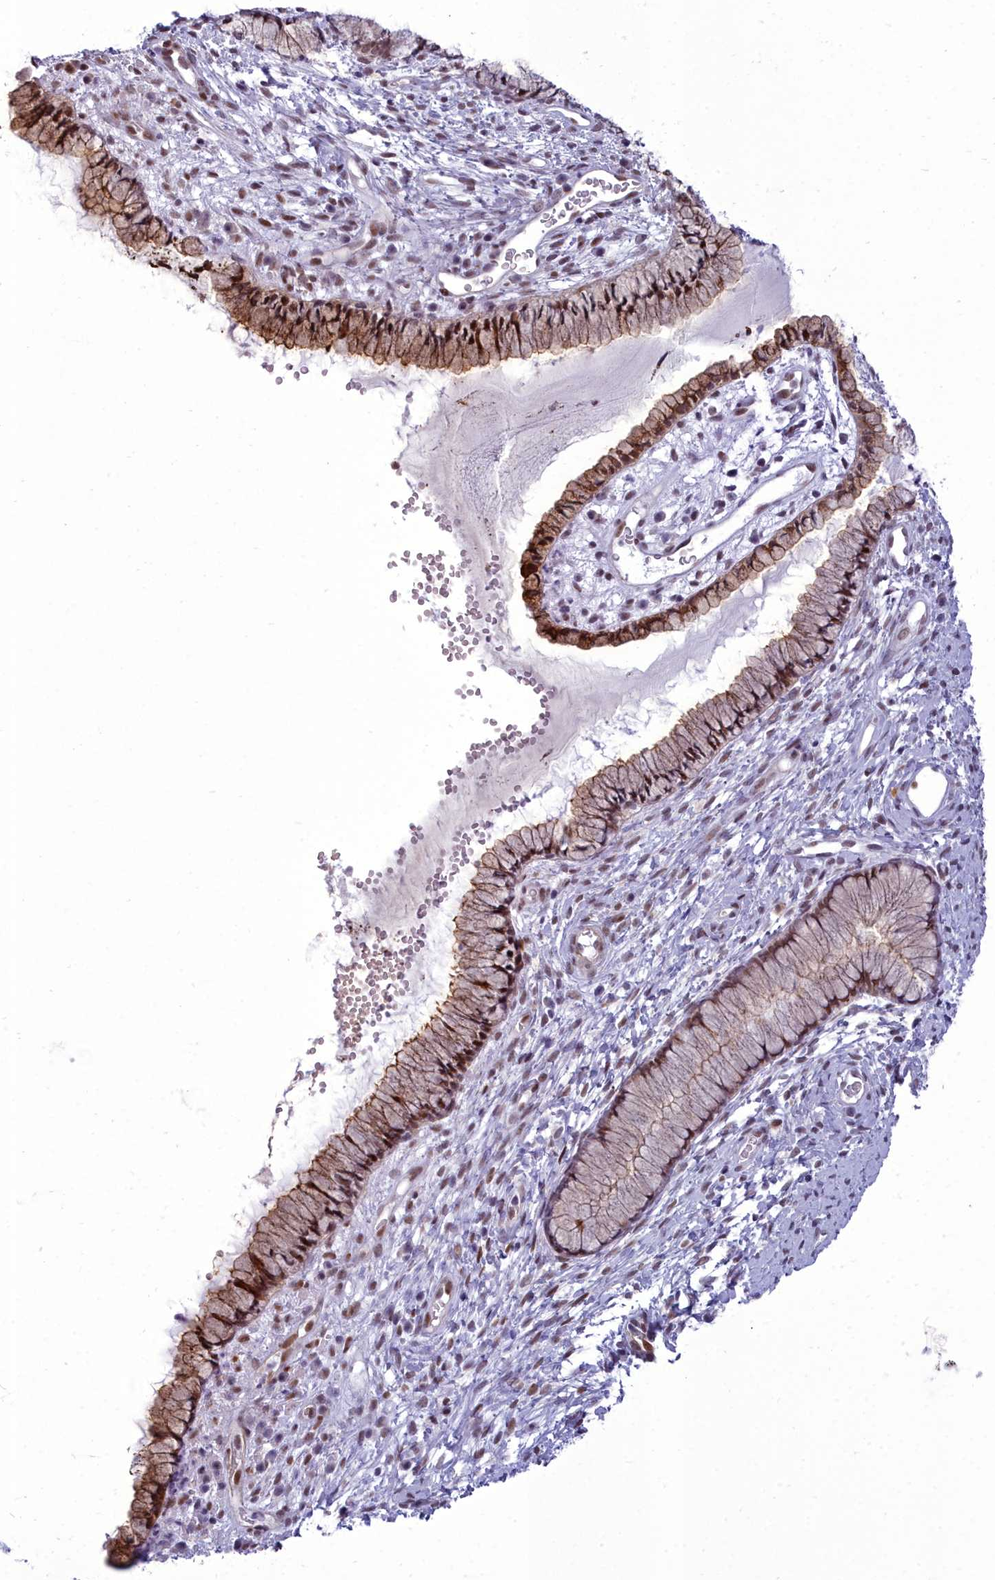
{"staining": {"intensity": "strong", "quantity": "25%-75%", "location": "cytoplasmic/membranous,nuclear"}, "tissue": "cervix", "cell_type": "Glandular cells", "image_type": "normal", "snomed": [{"axis": "morphology", "description": "Normal tissue, NOS"}, {"axis": "topography", "description": "Cervix"}], "caption": "Strong cytoplasmic/membranous,nuclear protein staining is present in about 25%-75% of glandular cells in cervix. The protein of interest is shown in brown color, while the nuclei are stained blue.", "gene": "CEACAM19", "patient": {"sex": "female", "age": 42}}